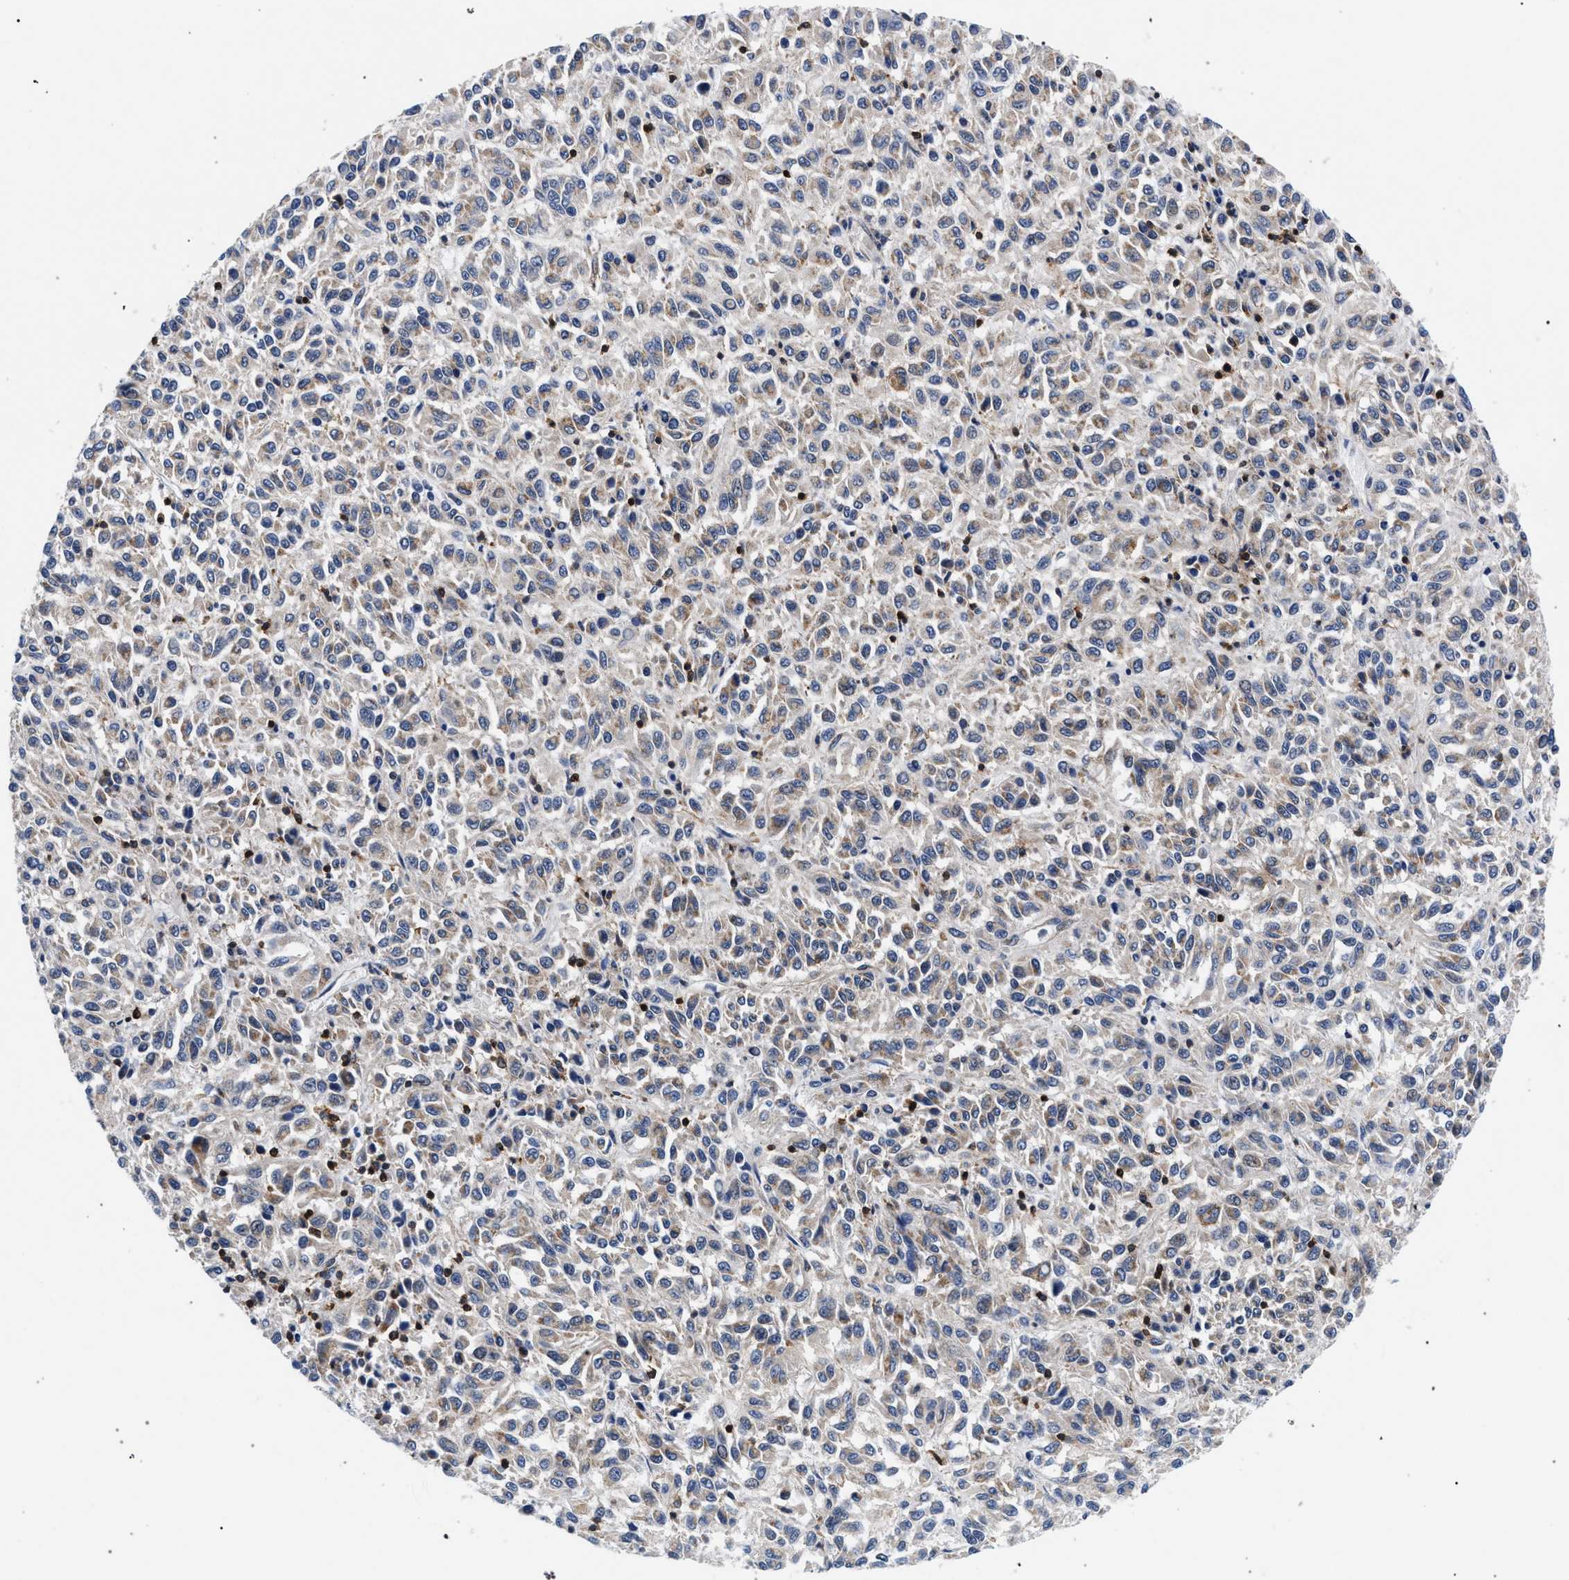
{"staining": {"intensity": "weak", "quantity": "<25%", "location": "cytoplasmic/membranous"}, "tissue": "melanoma", "cell_type": "Tumor cells", "image_type": "cancer", "snomed": [{"axis": "morphology", "description": "Malignant melanoma, Metastatic site"}, {"axis": "topography", "description": "Lung"}], "caption": "There is no significant positivity in tumor cells of malignant melanoma (metastatic site).", "gene": "LASP1", "patient": {"sex": "male", "age": 64}}